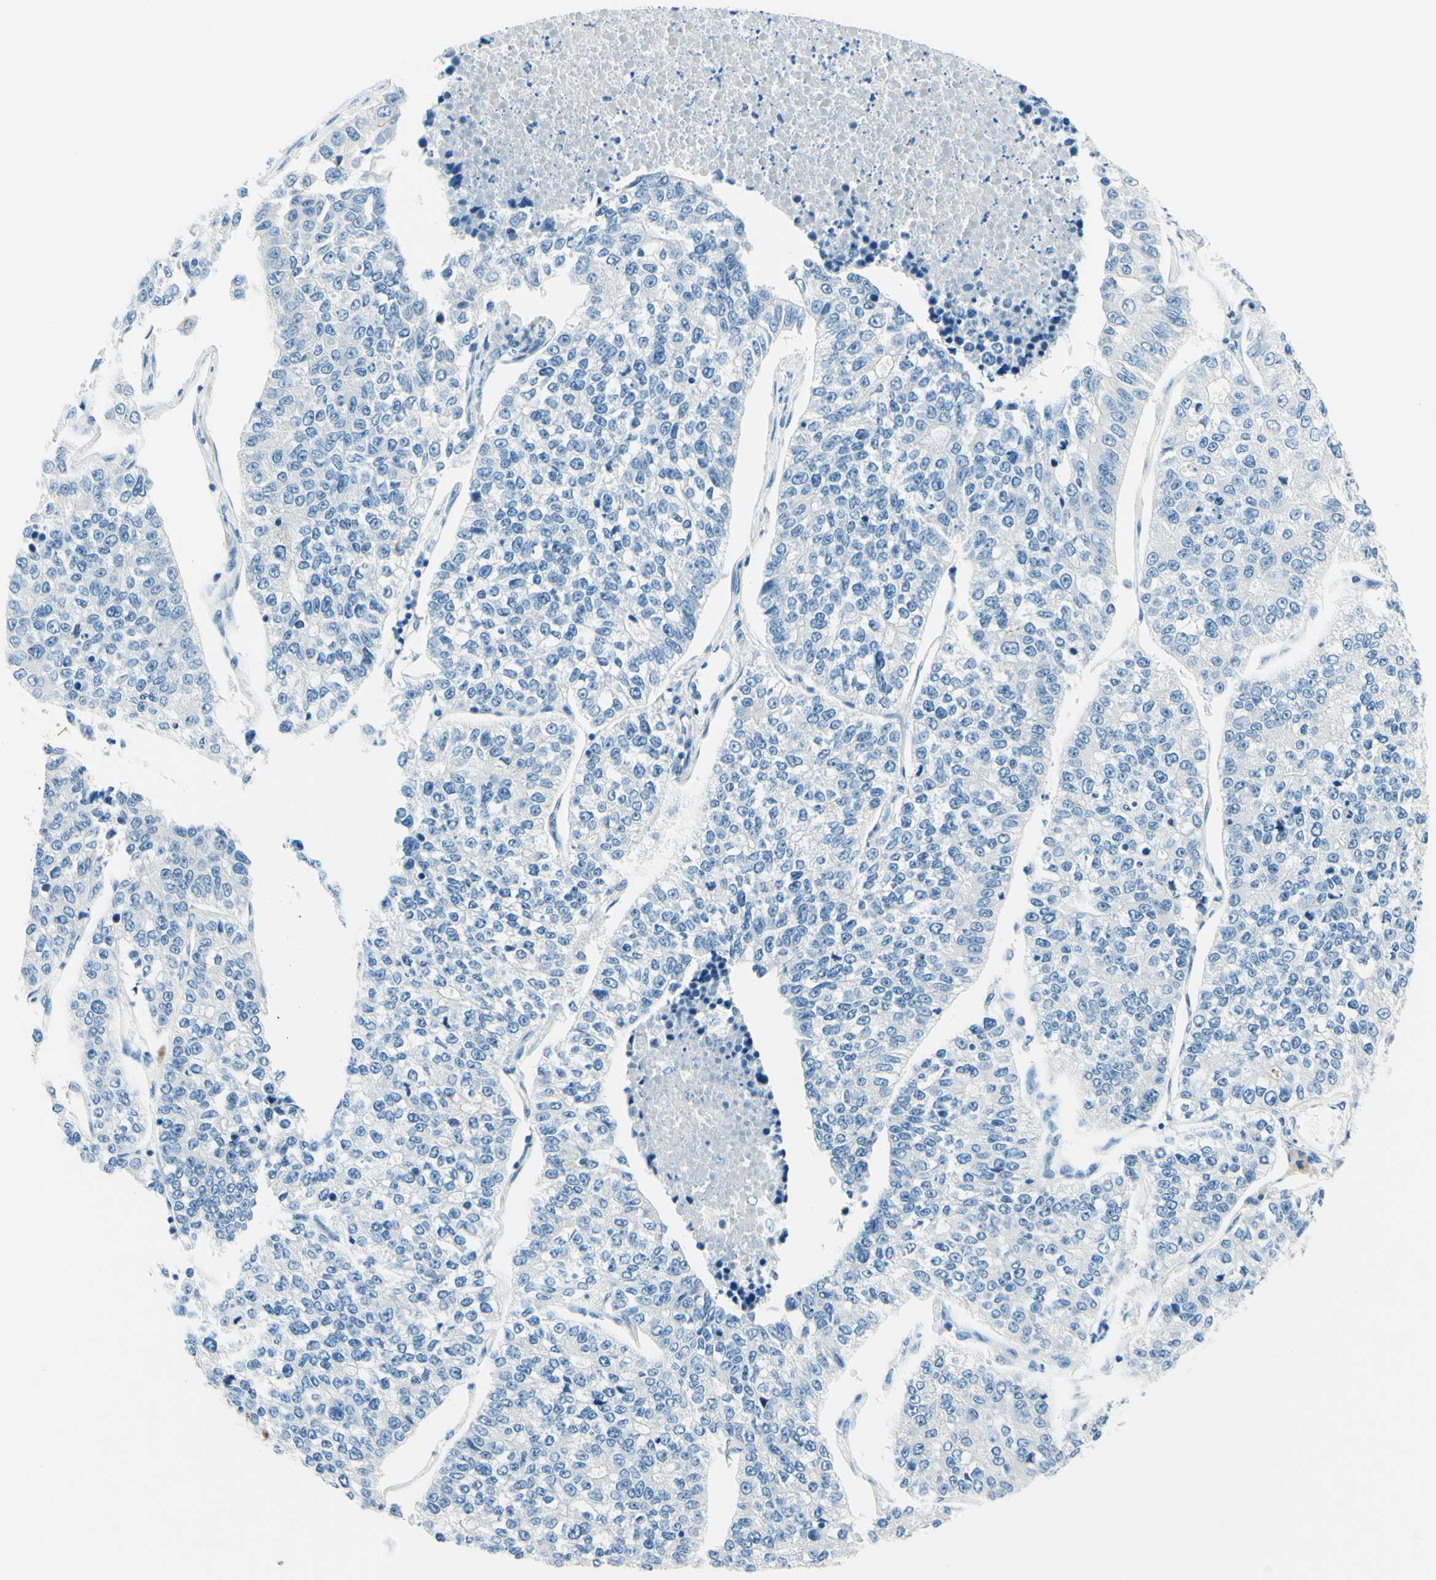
{"staining": {"intensity": "negative", "quantity": "none", "location": "none"}, "tissue": "lung cancer", "cell_type": "Tumor cells", "image_type": "cancer", "snomed": [{"axis": "morphology", "description": "Adenocarcinoma, NOS"}, {"axis": "topography", "description": "Lung"}], "caption": "A high-resolution micrograph shows immunohistochemistry (IHC) staining of adenocarcinoma (lung), which reveals no significant positivity in tumor cells.", "gene": "PASD1", "patient": {"sex": "male", "age": 49}}